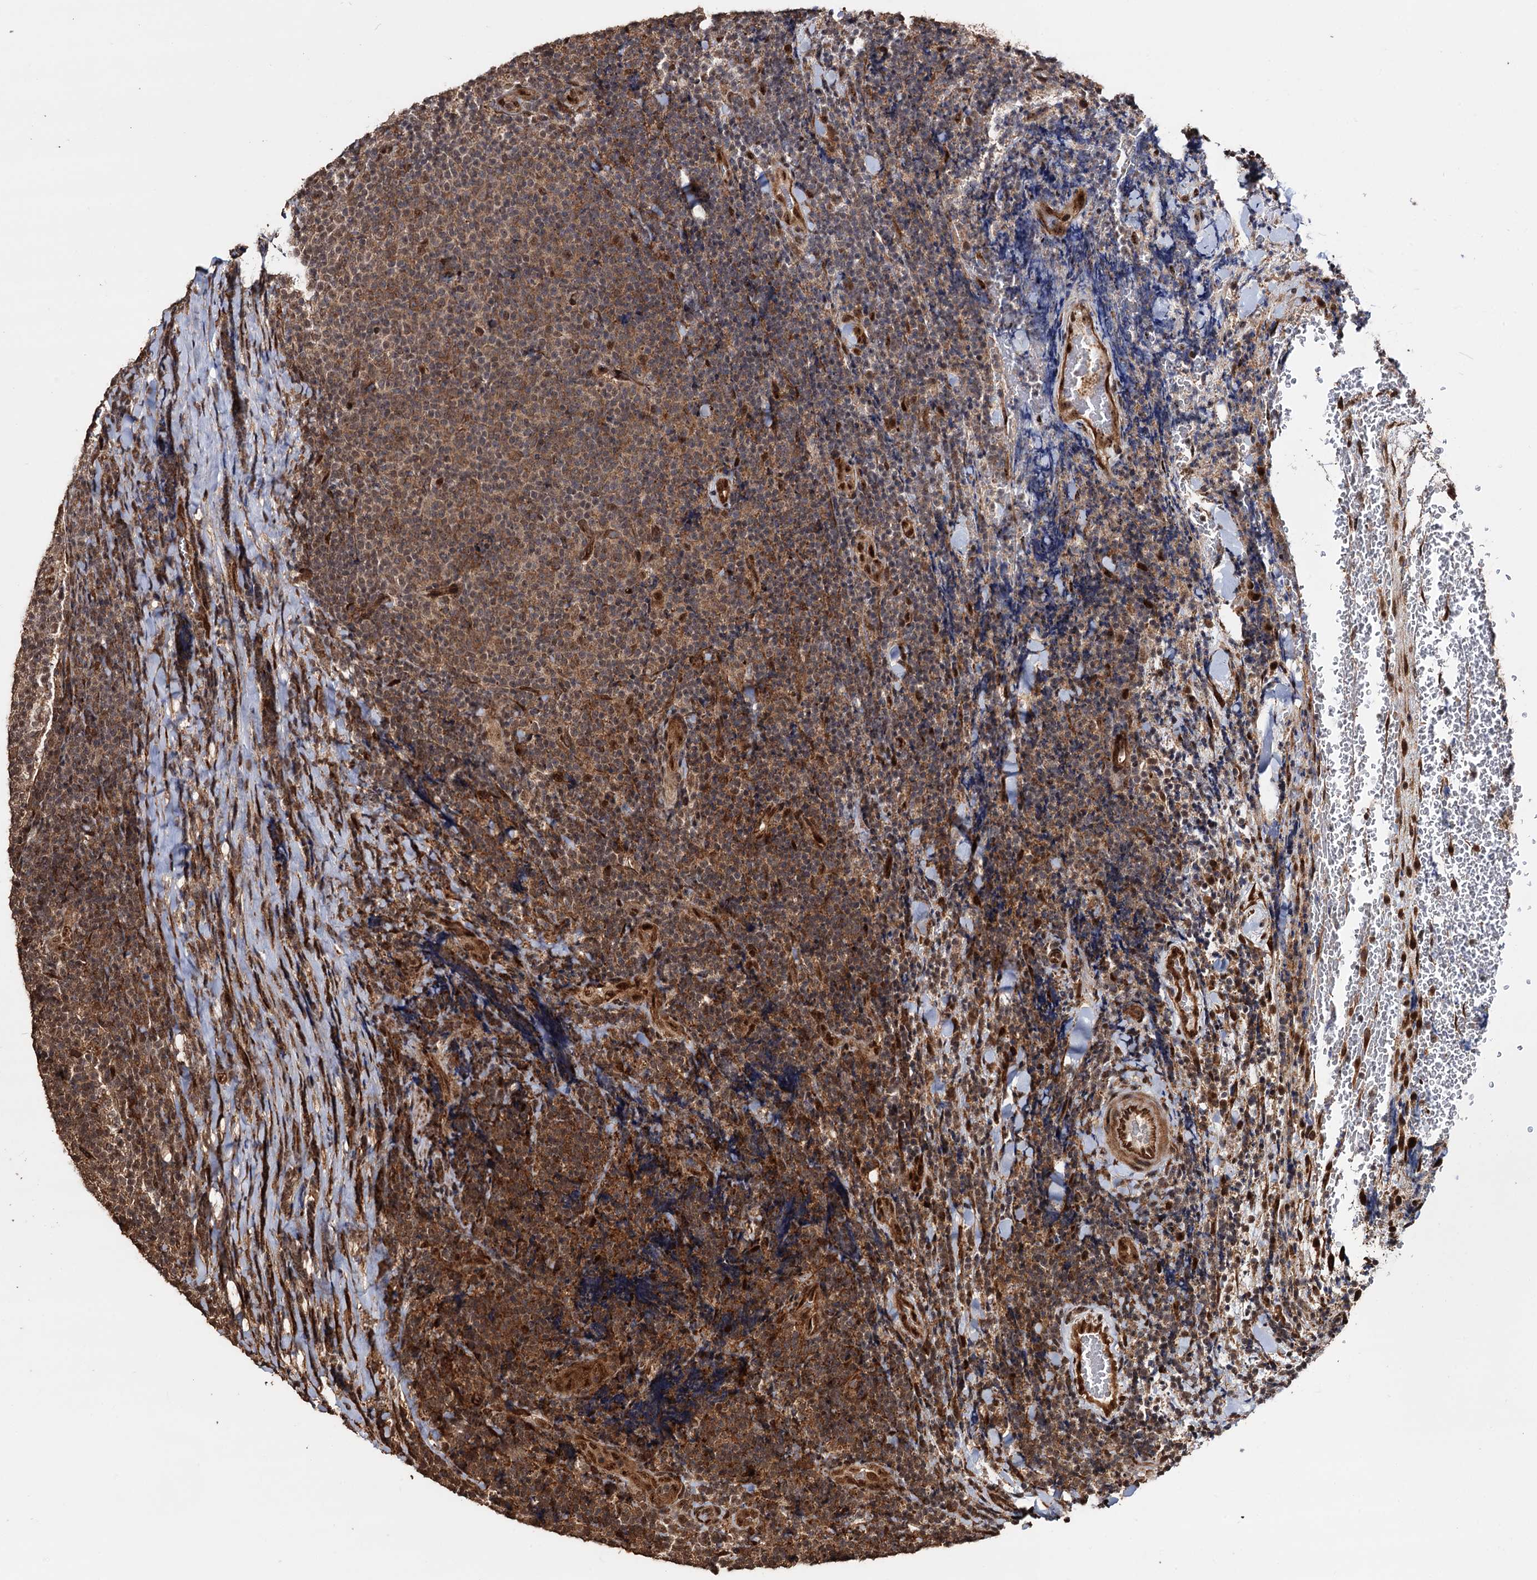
{"staining": {"intensity": "moderate", "quantity": "25%-75%", "location": "nuclear"}, "tissue": "lymphoma", "cell_type": "Tumor cells", "image_type": "cancer", "snomed": [{"axis": "morphology", "description": "Malignant lymphoma, non-Hodgkin's type, Low grade"}, {"axis": "topography", "description": "Lymph node"}], "caption": "An immunohistochemistry (IHC) histopathology image of tumor tissue is shown. Protein staining in brown shows moderate nuclear positivity in low-grade malignant lymphoma, non-Hodgkin's type within tumor cells.", "gene": "PIGB", "patient": {"sex": "male", "age": 66}}